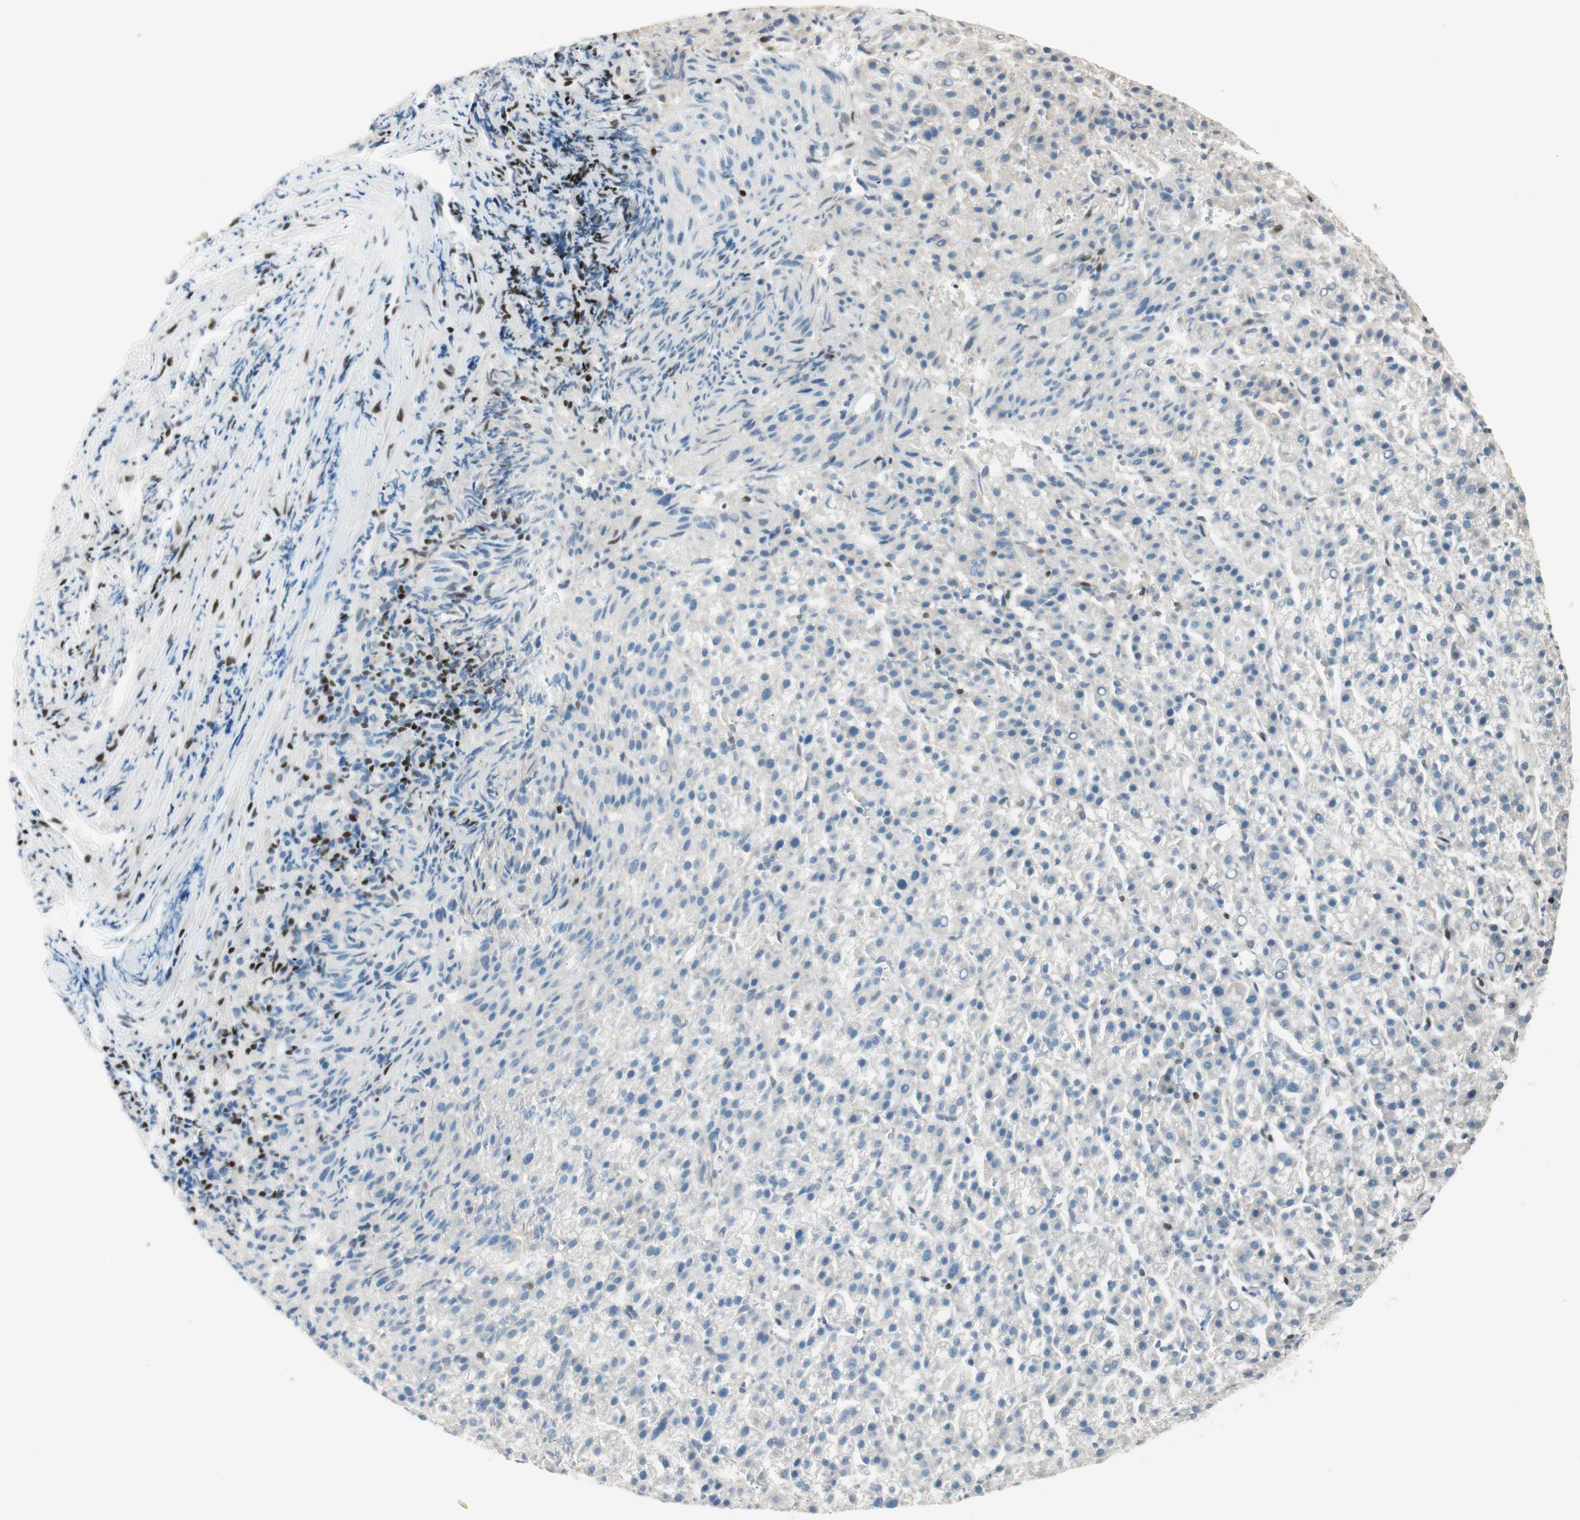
{"staining": {"intensity": "negative", "quantity": "none", "location": "none"}, "tissue": "liver cancer", "cell_type": "Tumor cells", "image_type": "cancer", "snomed": [{"axis": "morphology", "description": "Carcinoma, Hepatocellular, NOS"}, {"axis": "topography", "description": "Liver"}], "caption": "IHC of human hepatocellular carcinoma (liver) exhibits no expression in tumor cells.", "gene": "BIN1", "patient": {"sex": "female", "age": 58}}